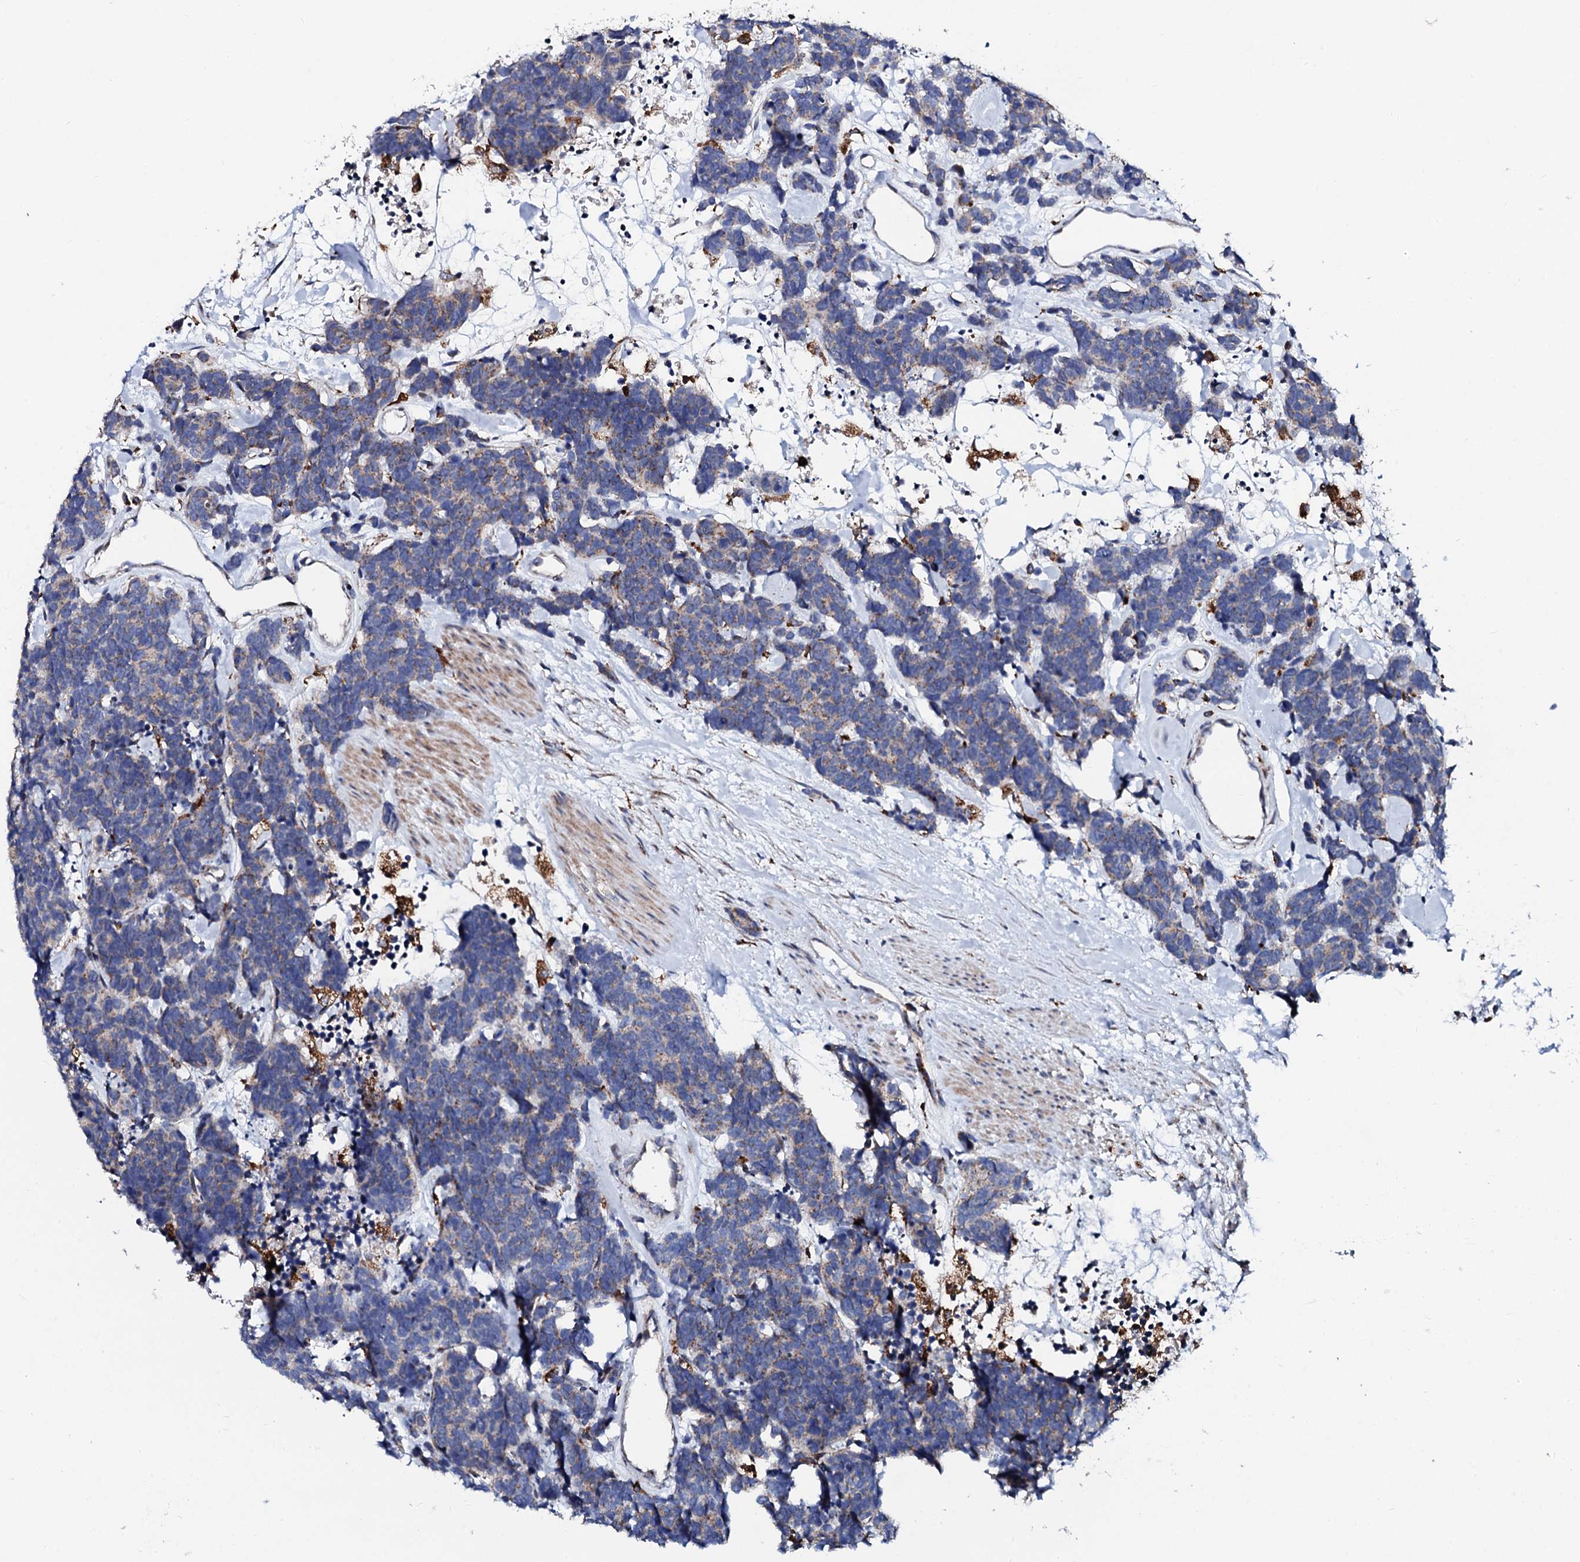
{"staining": {"intensity": "weak", "quantity": "25%-75%", "location": "cytoplasmic/membranous"}, "tissue": "carcinoid", "cell_type": "Tumor cells", "image_type": "cancer", "snomed": [{"axis": "morphology", "description": "Carcinoma, NOS"}, {"axis": "morphology", "description": "Carcinoid, malignant, NOS"}, {"axis": "topography", "description": "Urinary bladder"}], "caption": "Weak cytoplasmic/membranous expression for a protein is appreciated in about 25%-75% of tumor cells of malignant carcinoid using IHC.", "gene": "TCIRG1", "patient": {"sex": "male", "age": 57}}